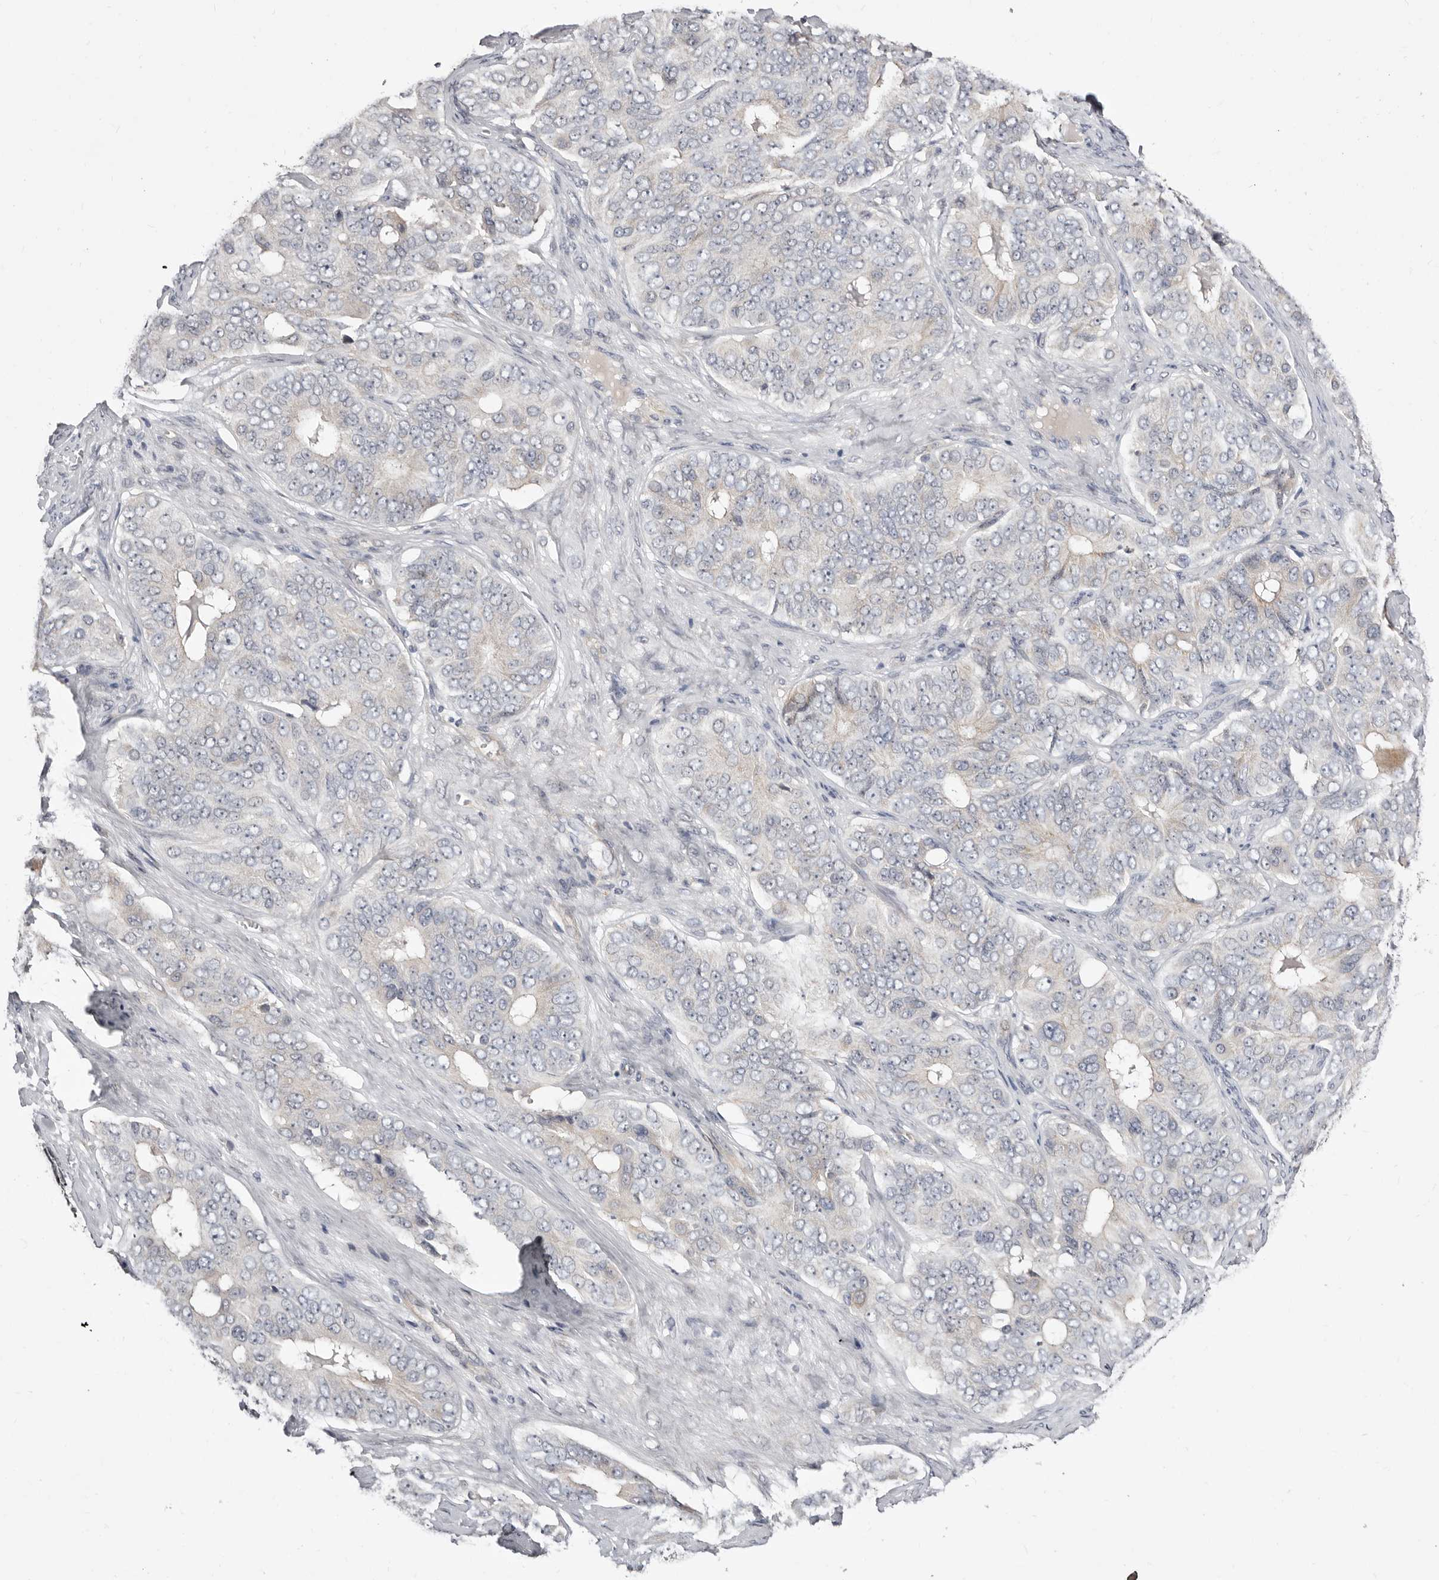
{"staining": {"intensity": "negative", "quantity": "none", "location": "none"}, "tissue": "ovarian cancer", "cell_type": "Tumor cells", "image_type": "cancer", "snomed": [{"axis": "morphology", "description": "Carcinoma, endometroid"}, {"axis": "topography", "description": "Ovary"}], "caption": "Tumor cells show no significant protein expression in ovarian cancer.", "gene": "KLHL4", "patient": {"sex": "female", "age": 51}}